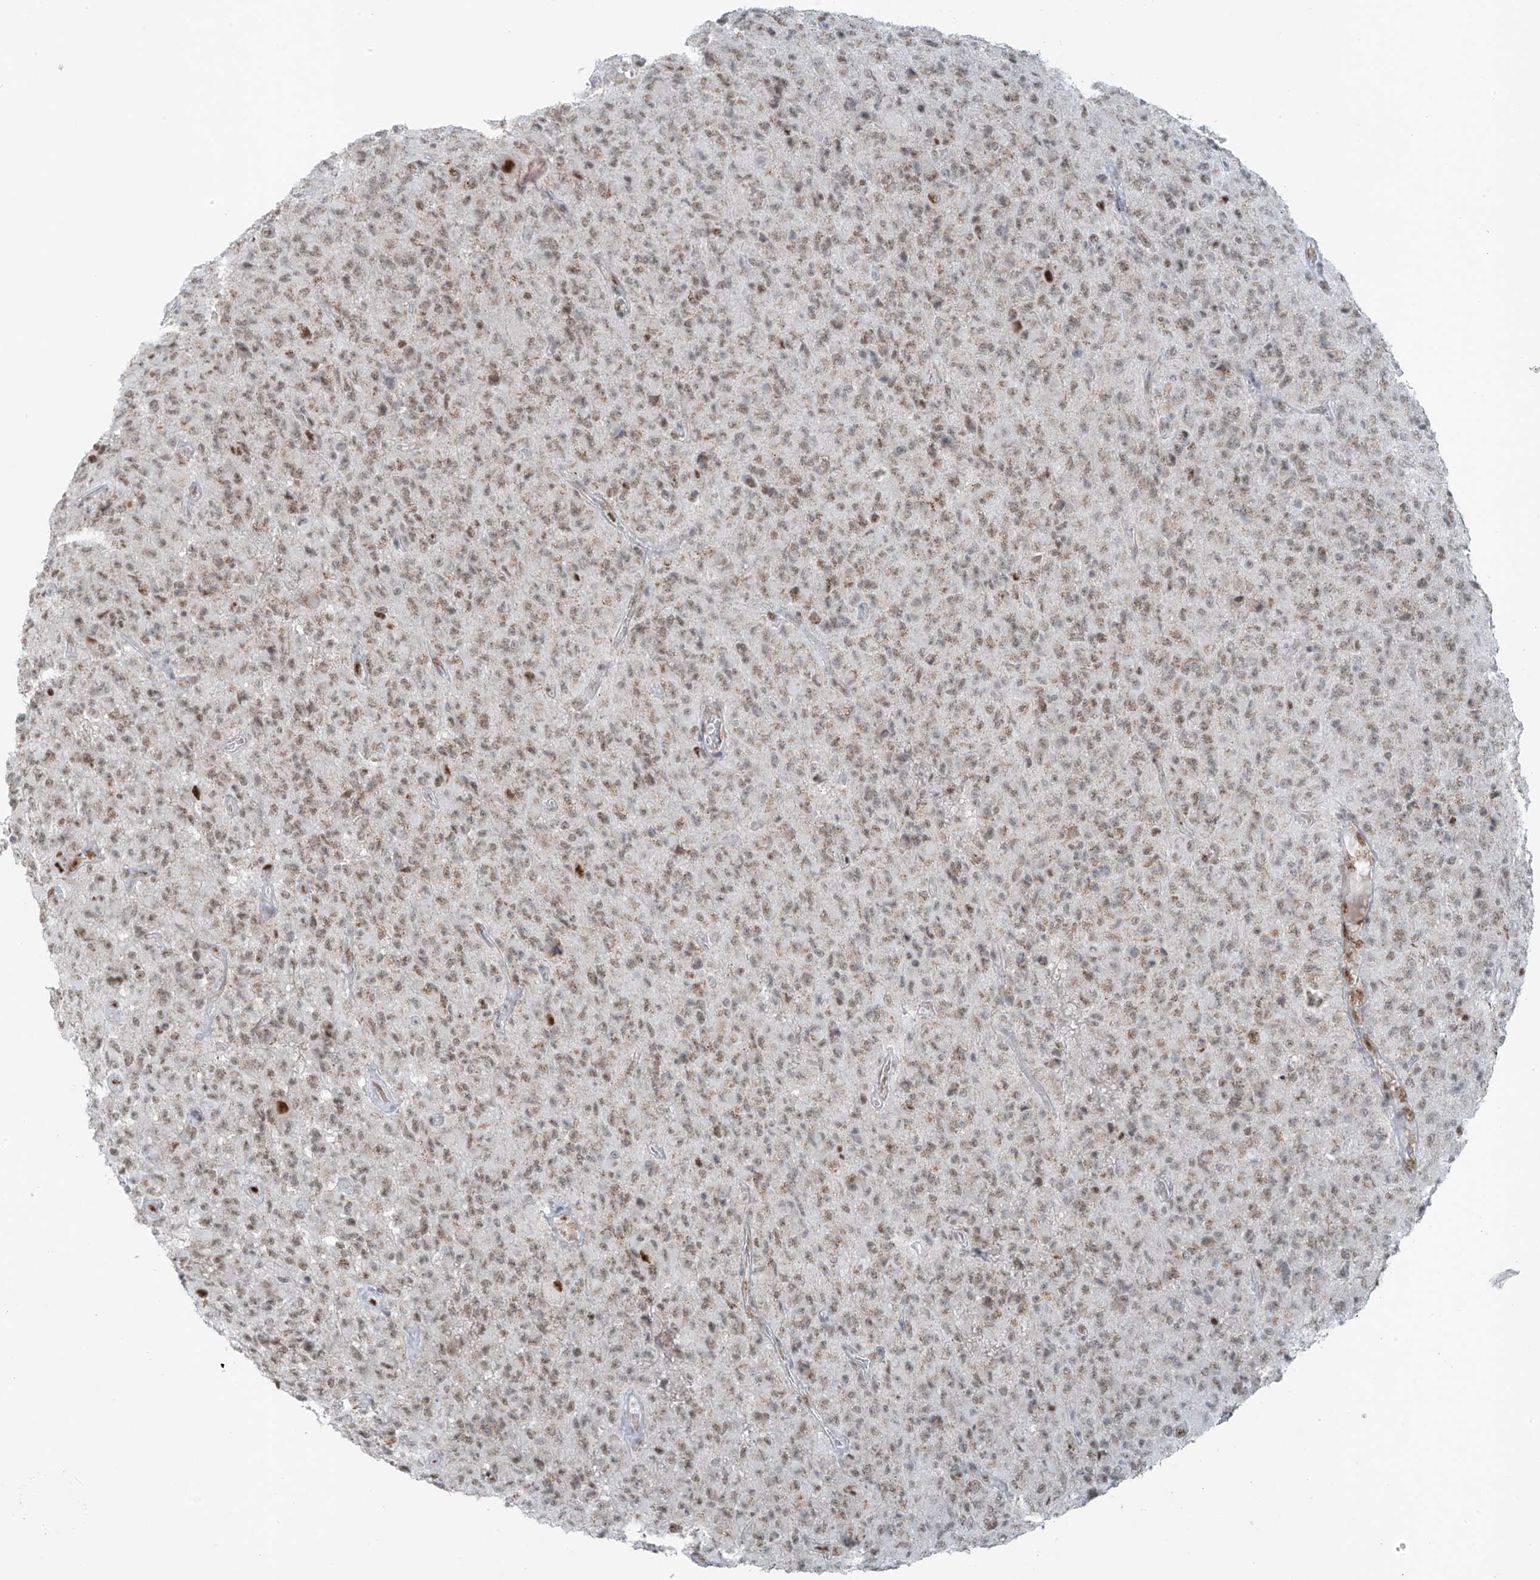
{"staining": {"intensity": "weak", "quantity": ">75%", "location": "nuclear"}, "tissue": "glioma", "cell_type": "Tumor cells", "image_type": "cancer", "snomed": [{"axis": "morphology", "description": "Glioma, malignant, High grade"}, {"axis": "topography", "description": "Brain"}], "caption": "Immunohistochemistry (IHC) micrograph of neoplastic tissue: human malignant high-grade glioma stained using immunohistochemistry displays low levels of weak protein expression localized specifically in the nuclear of tumor cells, appearing as a nuclear brown color.", "gene": "WRNIP1", "patient": {"sex": "female", "age": 57}}